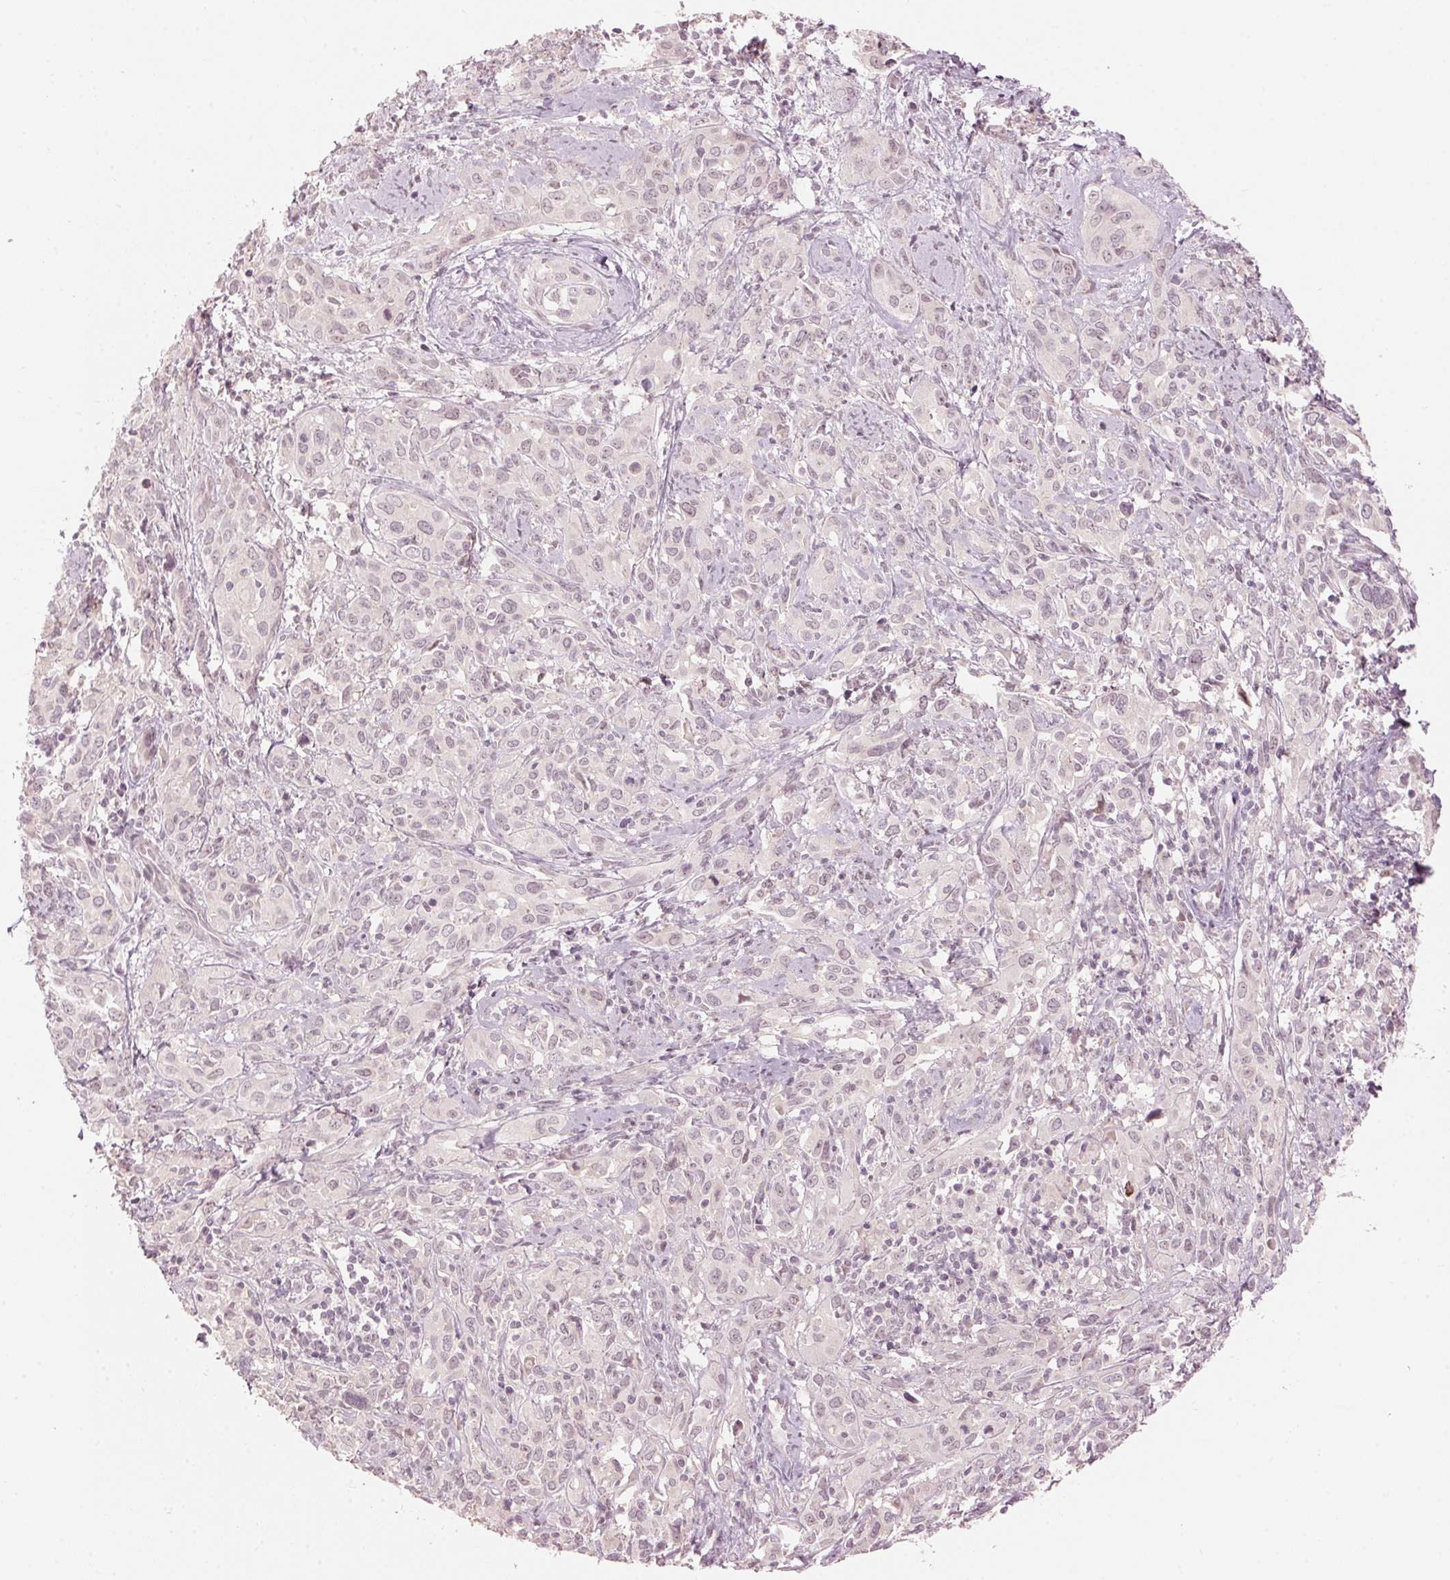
{"staining": {"intensity": "weak", "quantity": "<25%", "location": "nuclear"}, "tissue": "cervical cancer", "cell_type": "Tumor cells", "image_type": "cancer", "snomed": [{"axis": "morphology", "description": "Normal tissue, NOS"}, {"axis": "morphology", "description": "Squamous cell carcinoma, NOS"}, {"axis": "topography", "description": "Cervix"}], "caption": "Immunohistochemistry of cervical cancer shows no expression in tumor cells.", "gene": "TMED6", "patient": {"sex": "female", "age": 51}}